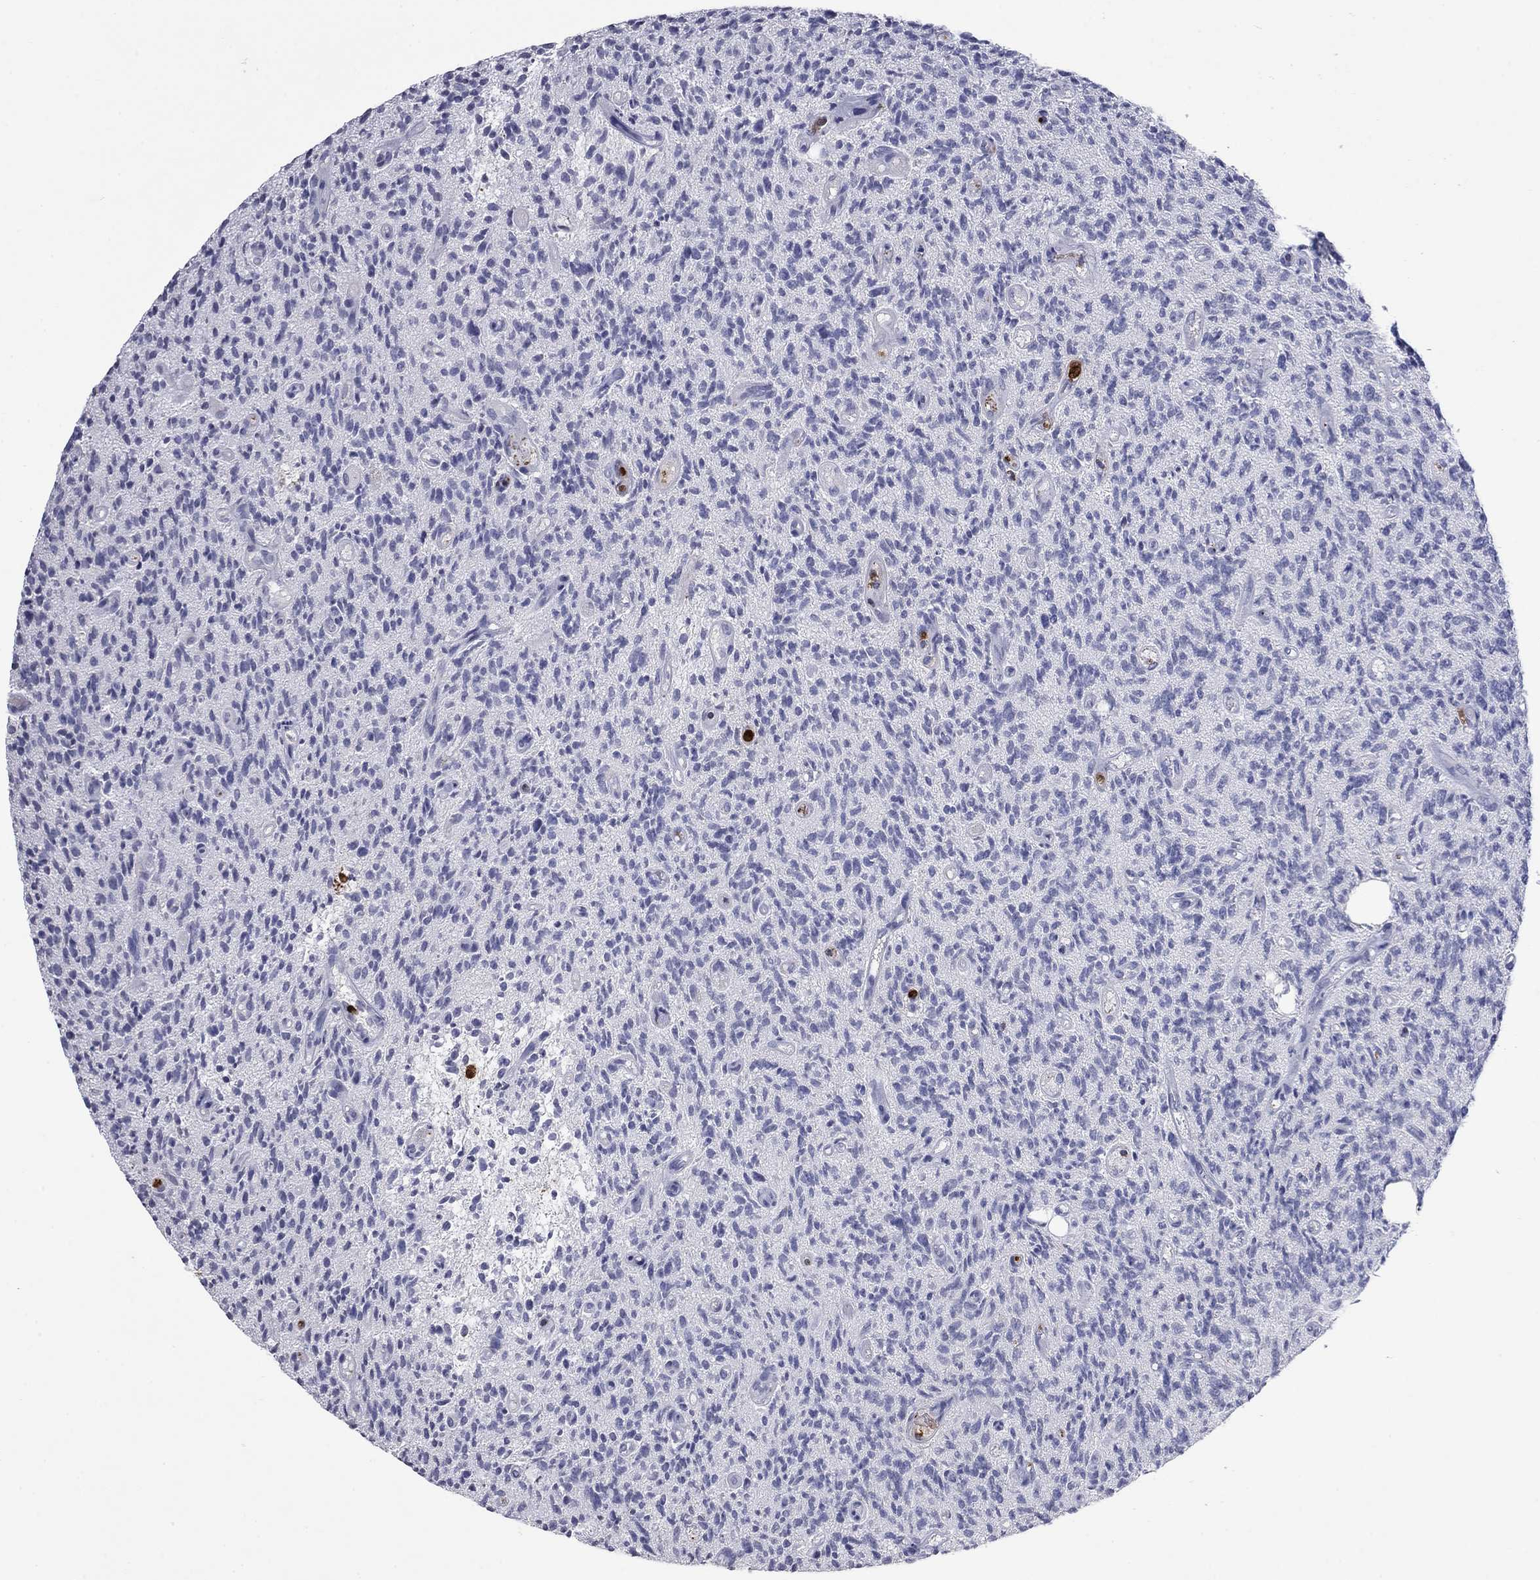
{"staining": {"intensity": "negative", "quantity": "none", "location": "none"}, "tissue": "glioma", "cell_type": "Tumor cells", "image_type": "cancer", "snomed": [{"axis": "morphology", "description": "Glioma, malignant, High grade"}, {"axis": "topography", "description": "Brain"}], "caption": "Immunohistochemistry (IHC) histopathology image of neoplastic tissue: human malignant glioma (high-grade) stained with DAB shows no significant protein positivity in tumor cells.", "gene": "CCL5", "patient": {"sex": "male", "age": 64}}